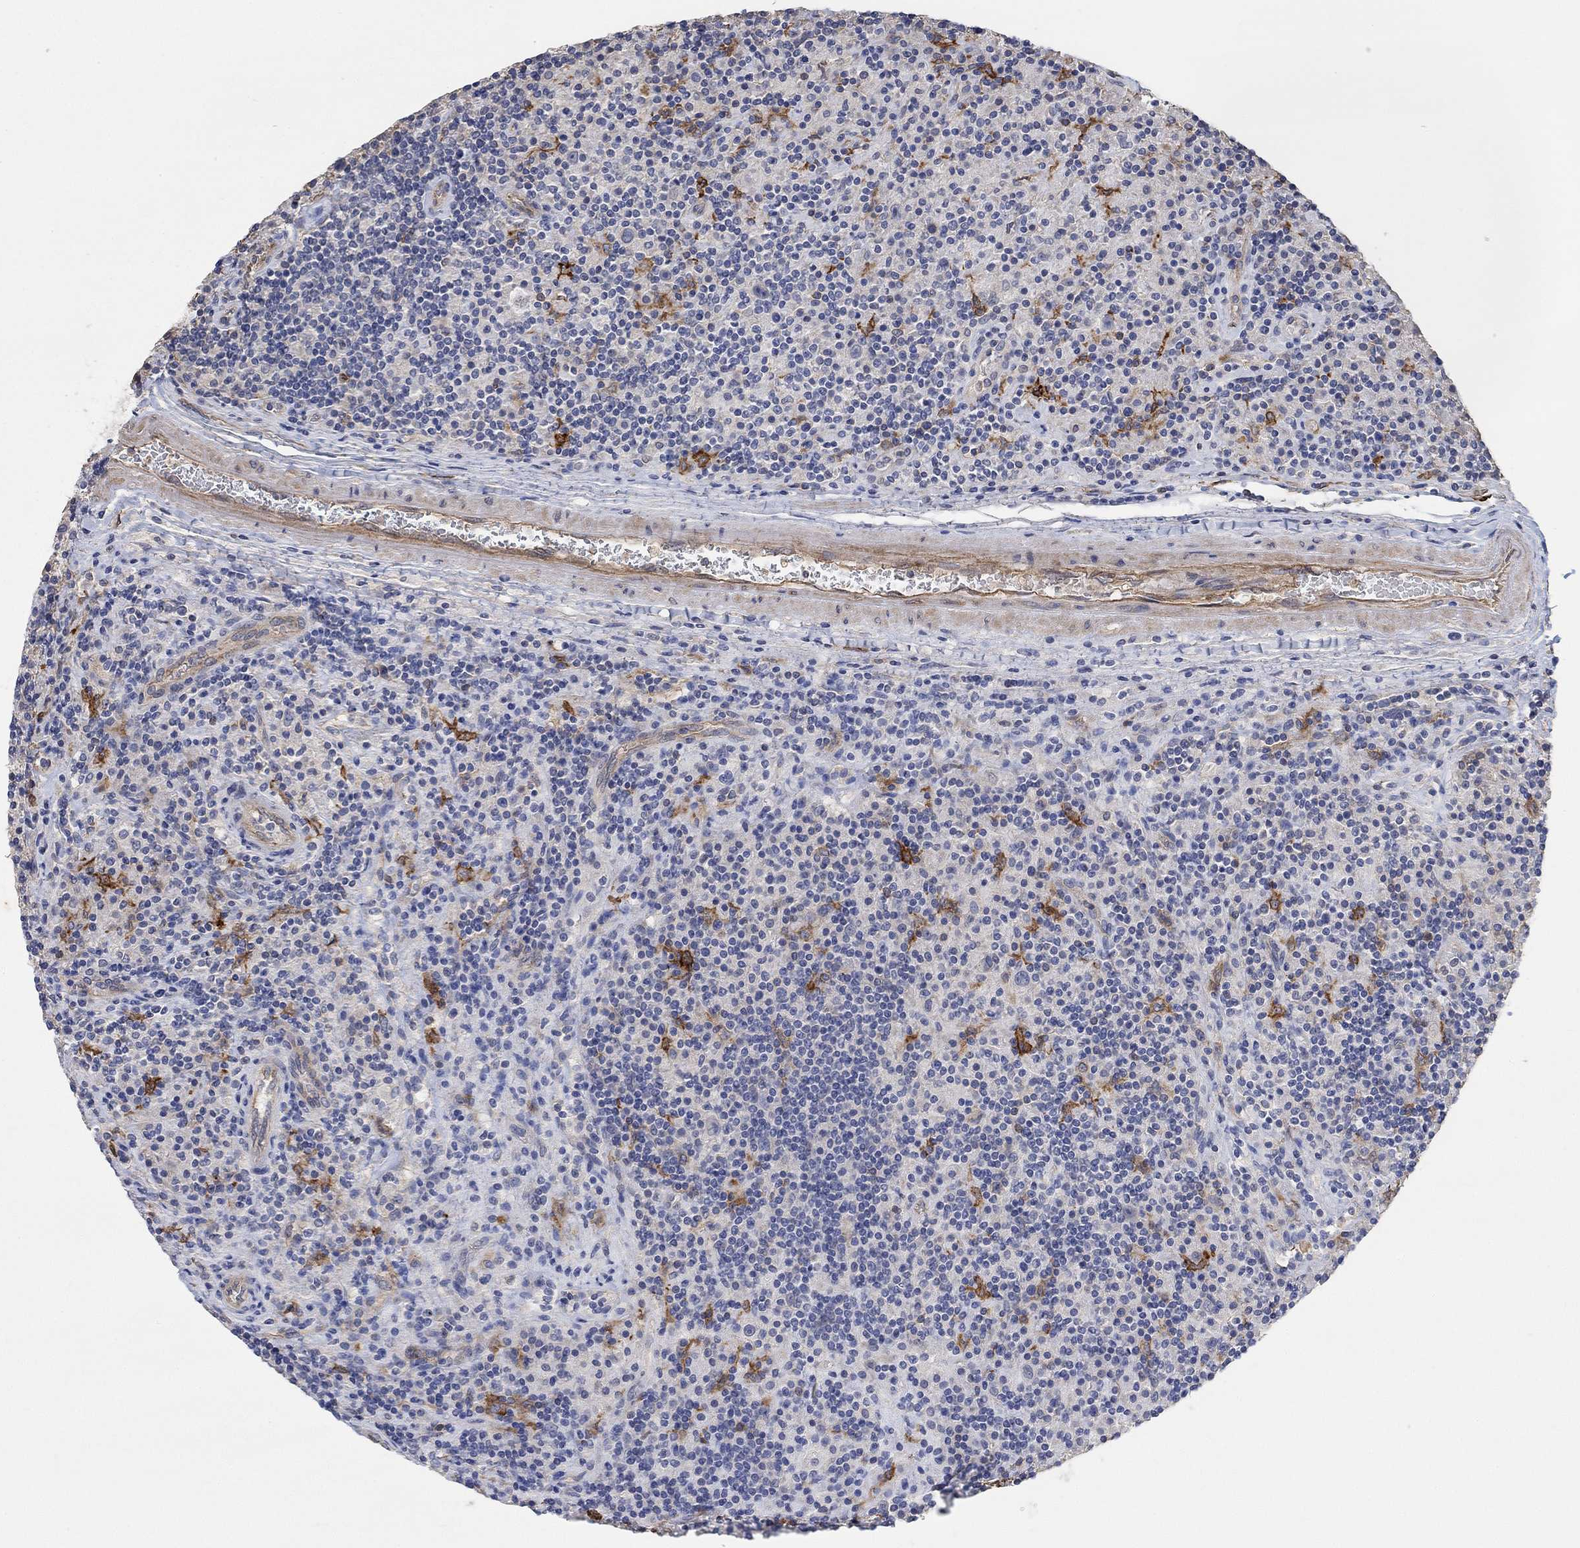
{"staining": {"intensity": "negative", "quantity": "none", "location": "none"}, "tissue": "lymphoma", "cell_type": "Tumor cells", "image_type": "cancer", "snomed": [{"axis": "morphology", "description": "Hodgkin's disease, NOS"}, {"axis": "topography", "description": "Lymph node"}], "caption": "High magnification brightfield microscopy of lymphoma stained with DAB (3,3'-diaminobenzidine) (brown) and counterstained with hematoxylin (blue): tumor cells show no significant expression. (Brightfield microscopy of DAB immunohistochemistry at high magnification).", "gene": "SYT16", "patient": {"sex": "male", "age": 70}}